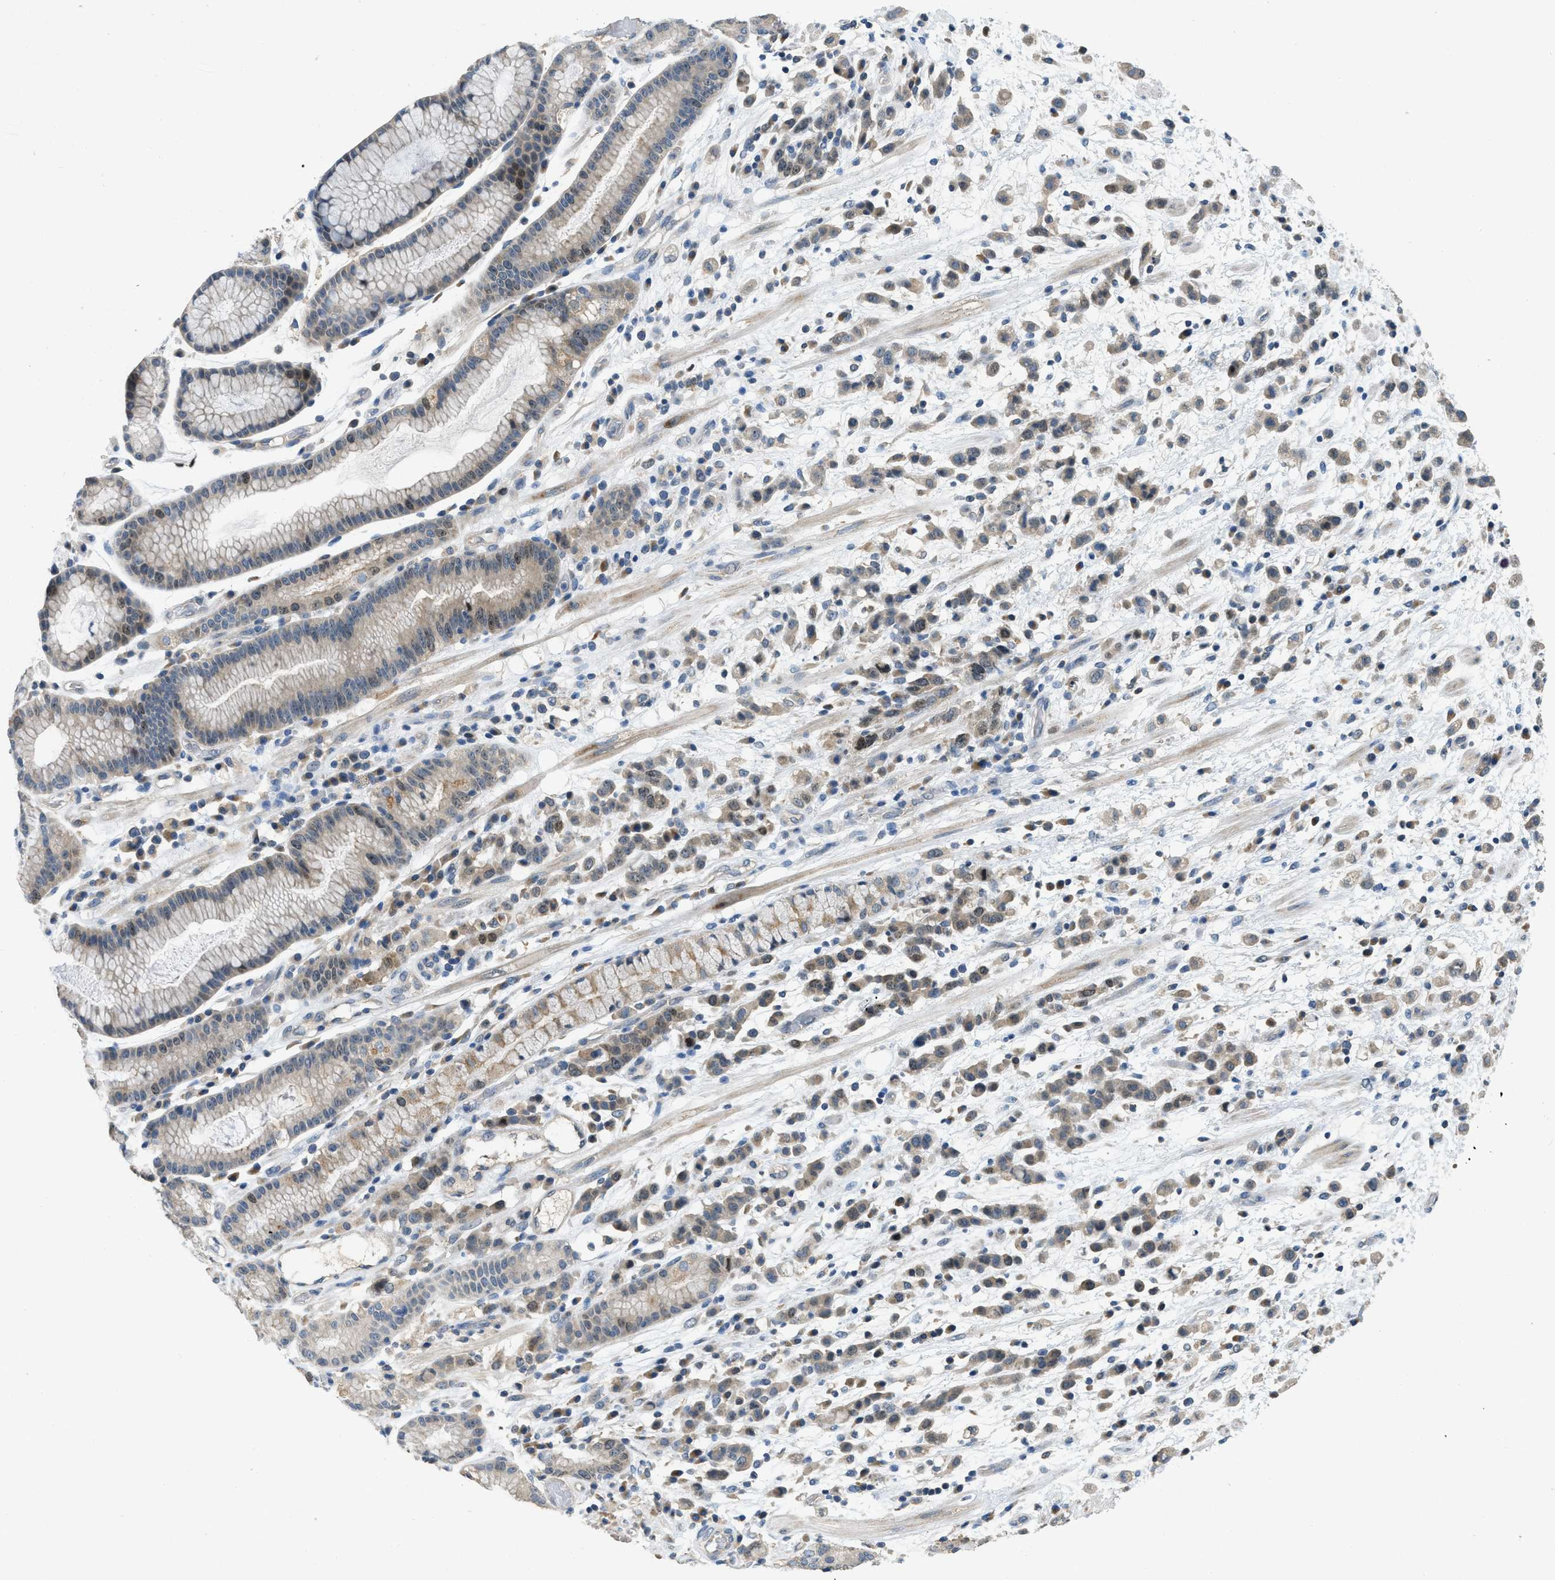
{"staining": {"intensity": "weak", "quantity": "25%-75%", "location": "cytoplasmic/membranous,nuclear"}, "tissue": "stomach cancer", "cell_type": "Tumor cells", "image_type": "cancer", "snomed": [{"axis": "morphology", "description": "Adenocarcinoma, NOS"}, {"axis": "topography", "description": "Stomach, lower"}], "caption": "The histopathology image exhibits a brown stain indicating the presence of a protein in the cytoplasmic/membranous and nuclear of tumor cells in adenocarcinoma (stomach).", "gene": "MIS18A", "patient": {"sex": "male", "age": 88}}